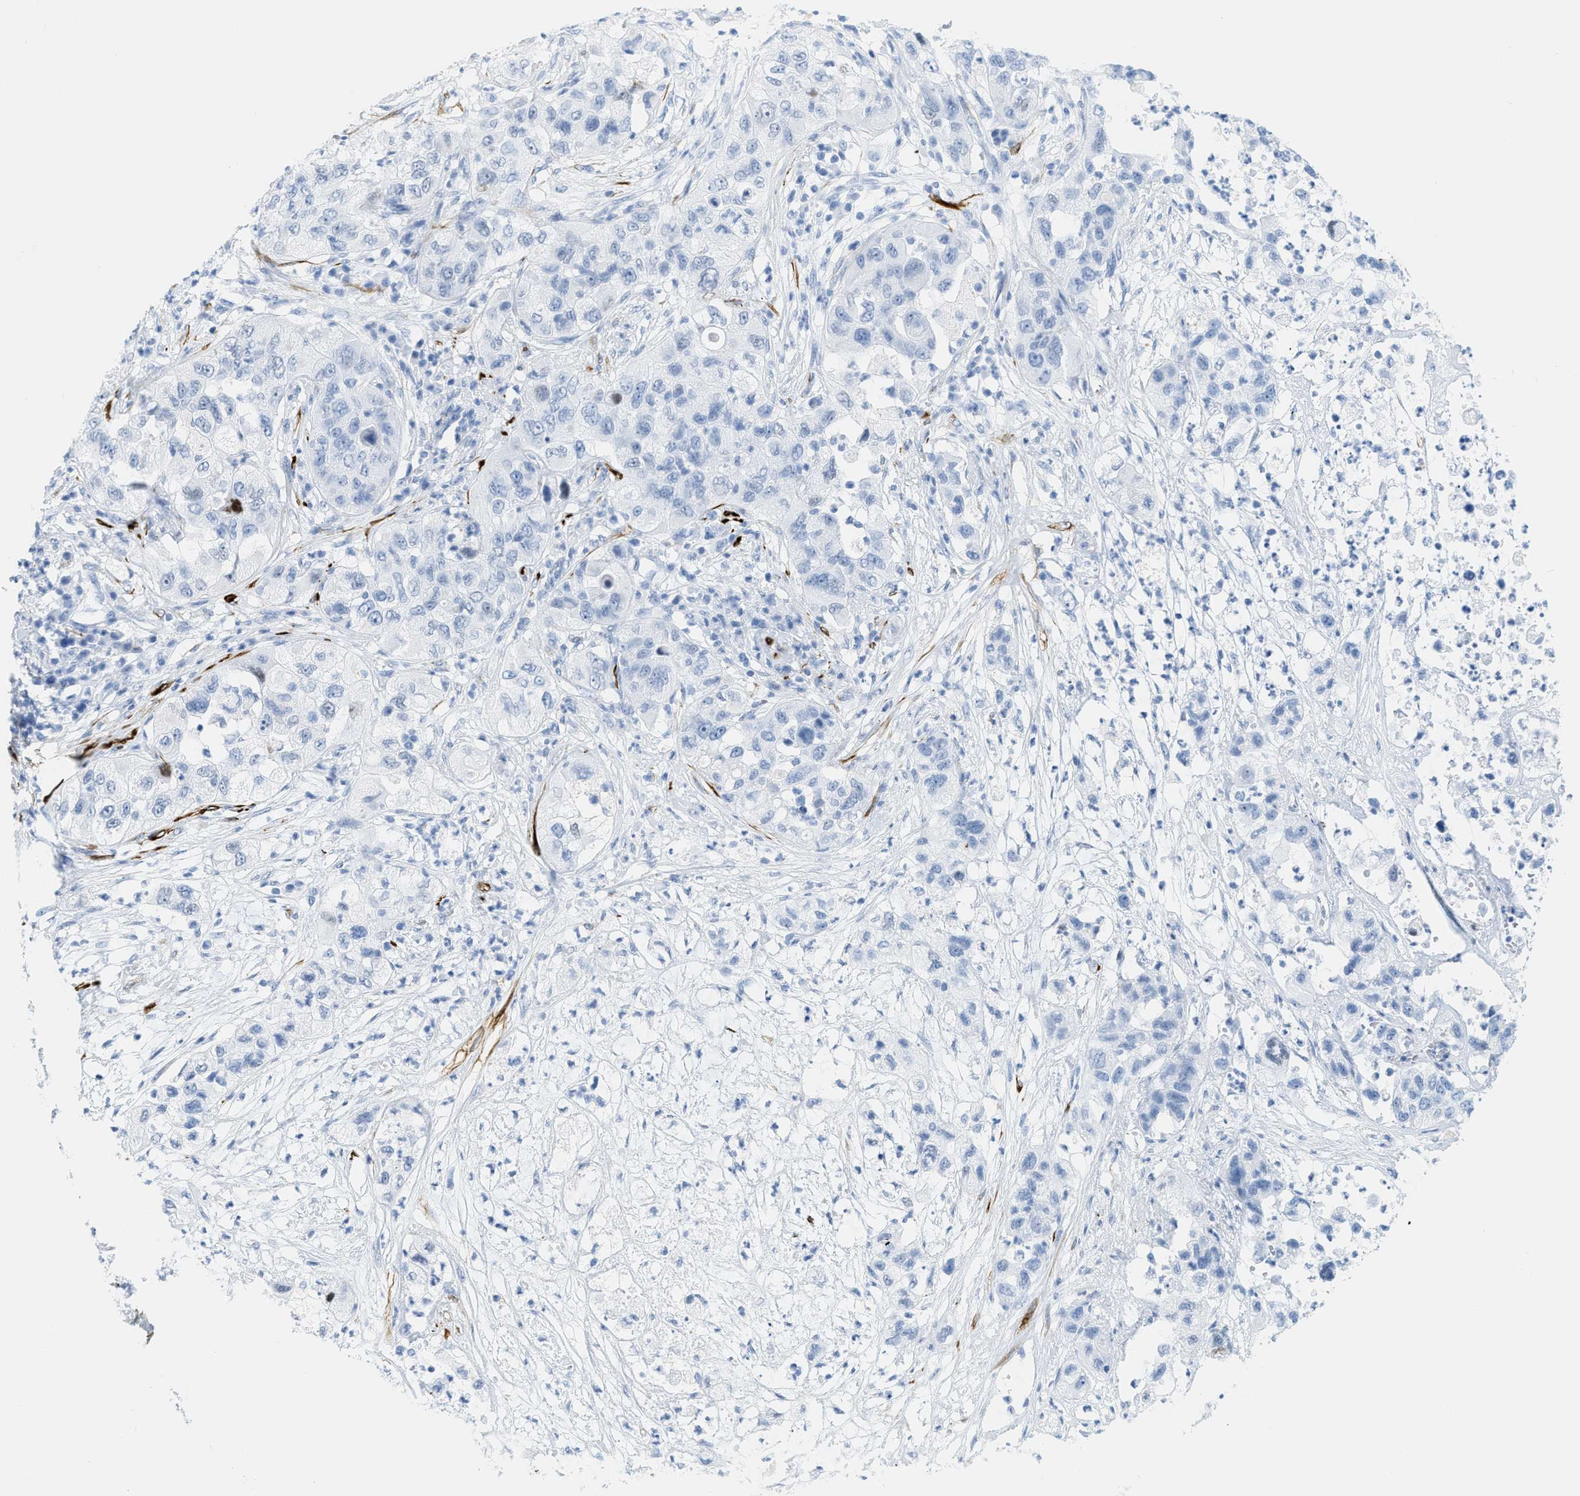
{"staining": {"intensity": "negative", "quantity": "none", "location": "none"}, "tissue": "pancreatic cancer", "cell_type": "Tumor cells", "image_type": "cancer", "snomed": [{"axis": "morphology", "description": "Adenocarcinoma, NOS"}, {"axis": "topography", "description": "Pancreas"}], "caption": "A micrograph of pancreatic cancer stained for a protein reveals no brown staining in tumor cells. (Brightfield microscopy of DAB immunohistochemistry (IHC) at high magnification).", "gene": "DES", "patient": {"sex": "female", "age": 78}}